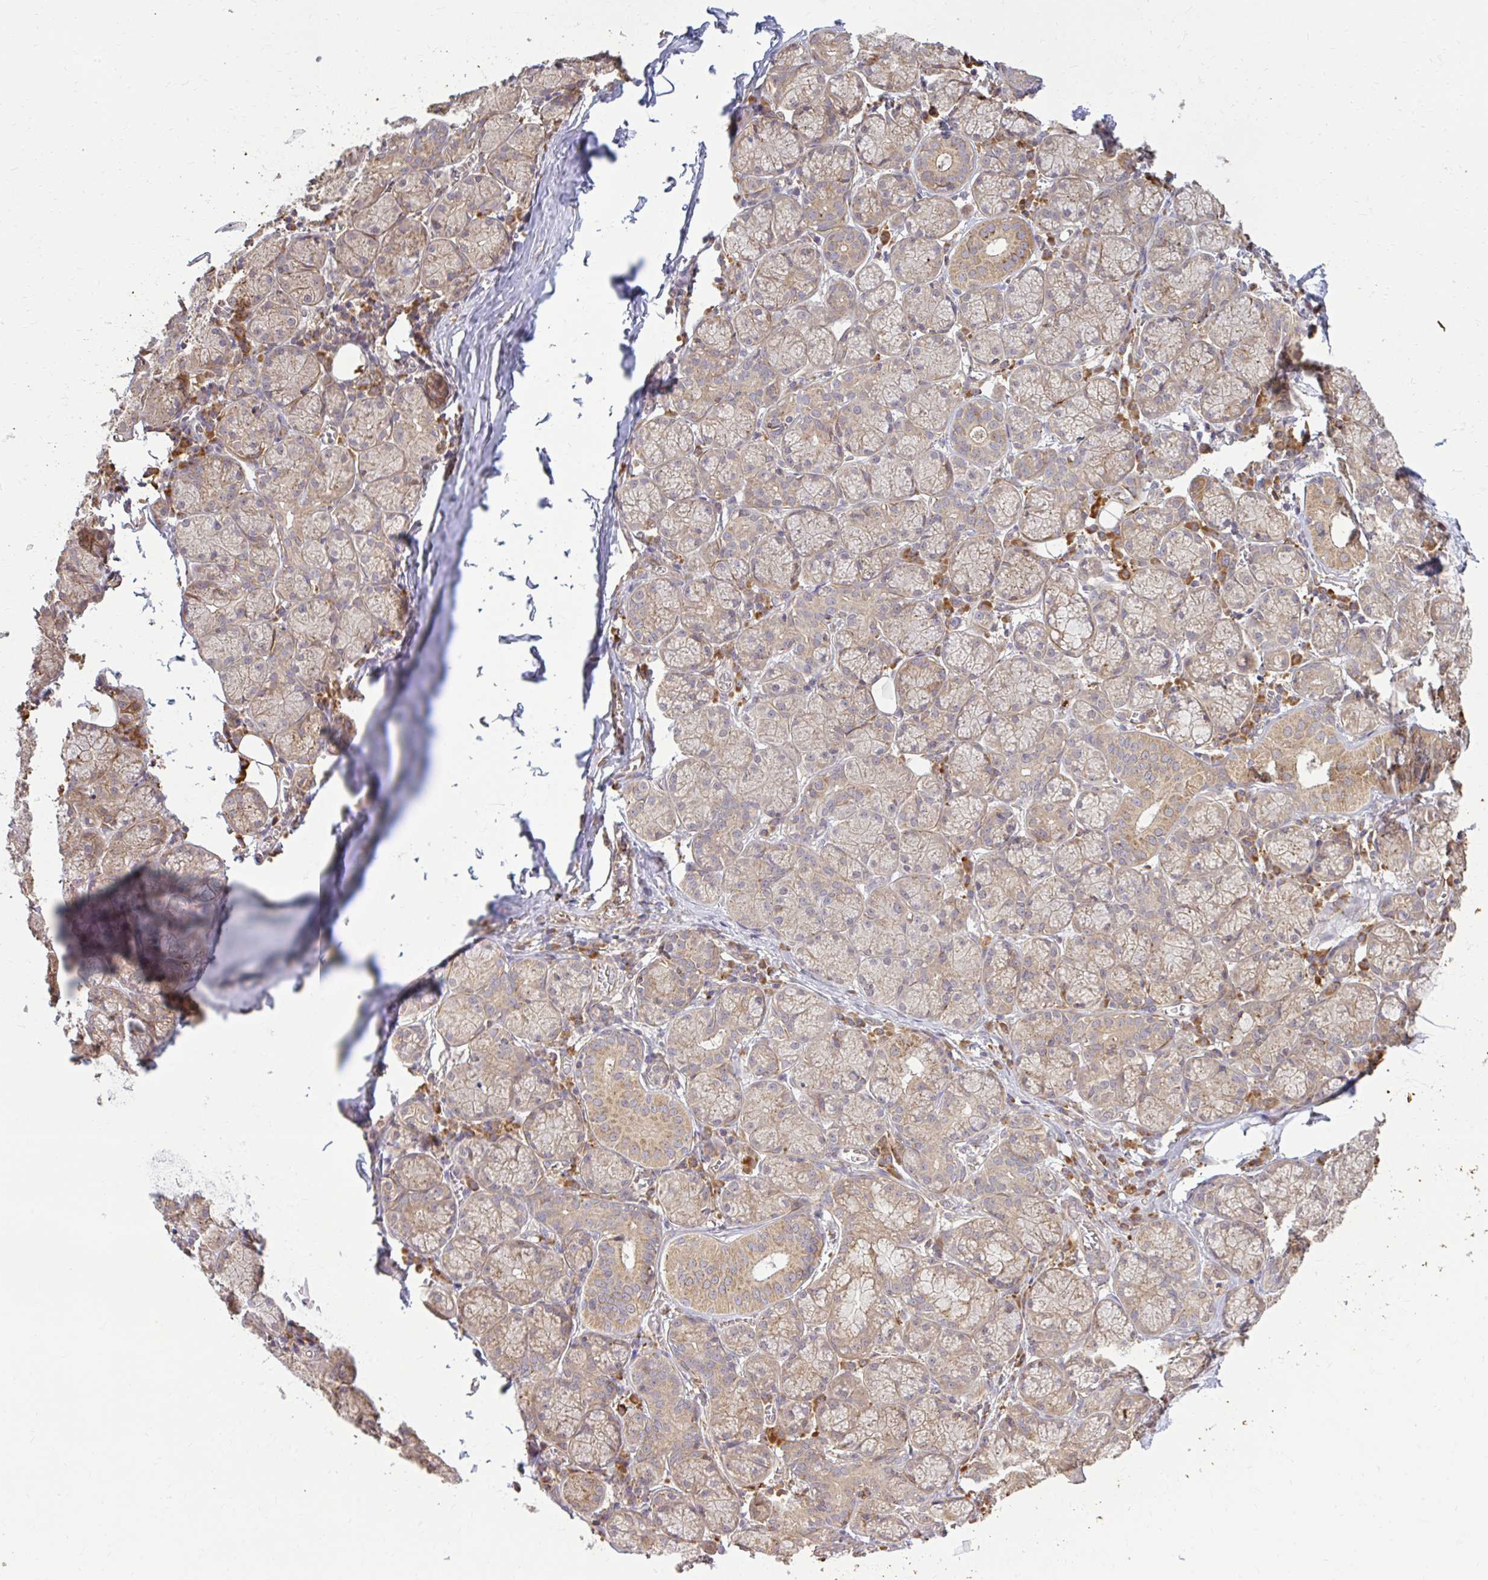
{"staining": {"intensity": "moderate", "quantity": "25%-75%", "location": "cytoplasmic/membranous"}, "tissue": "salivary gland", "cell_type": "Glandular cells", "image_type": "normal", "snomed": [{"axis": "morphology", "description": "Normal tissue, NOS"}, {"axis": "topography", "description": "Salivary gland"}], "caption": "Normal salivary gland was stained to show a protein in brown. There is medium levels of moderate cytoplasmic/membranous positivity in about 25%-75% of glandular cells. (Brightfield microscopy of DAB IHC at high magnification).", "gene": "GNS", "patient": {"sex": "female", "age": 24}}